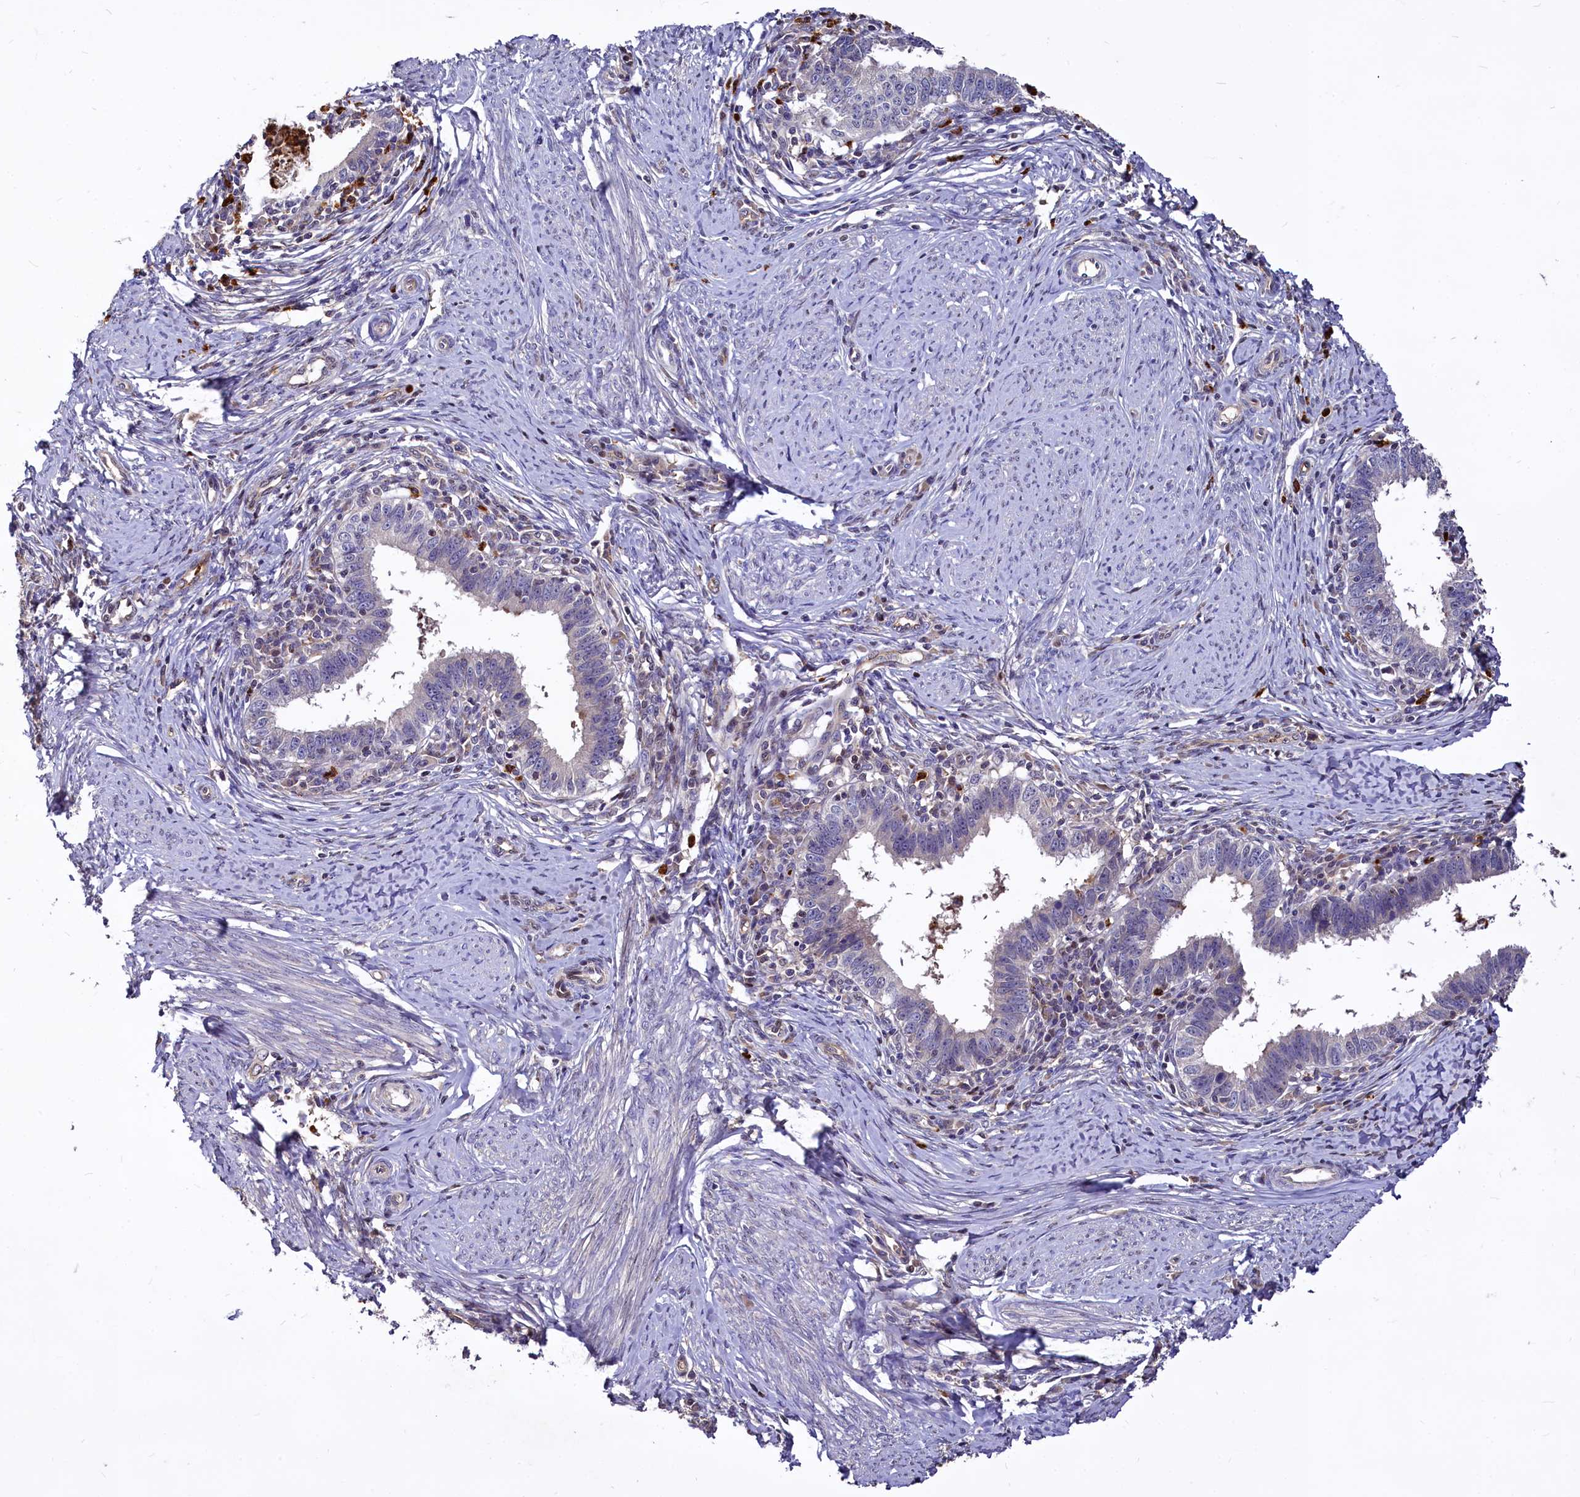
{"staining": {"intensity": "negative", "quantity": "none", "location": "none"}, "tissue": "cervical cancer", "cell_type": "Tumor cells", "image_type": "cancer", "snomed": [{"axis": "morphology", "description": "Adenocarcinoma, NOS"}, {"axis": "topography", "description": "Cervix"}], "caption": "Tumor cells are negative for protein expression in human cervical adenocarcinoma.", "gene": "ATG101", "patient": {"sex": "female", "age": 36}}